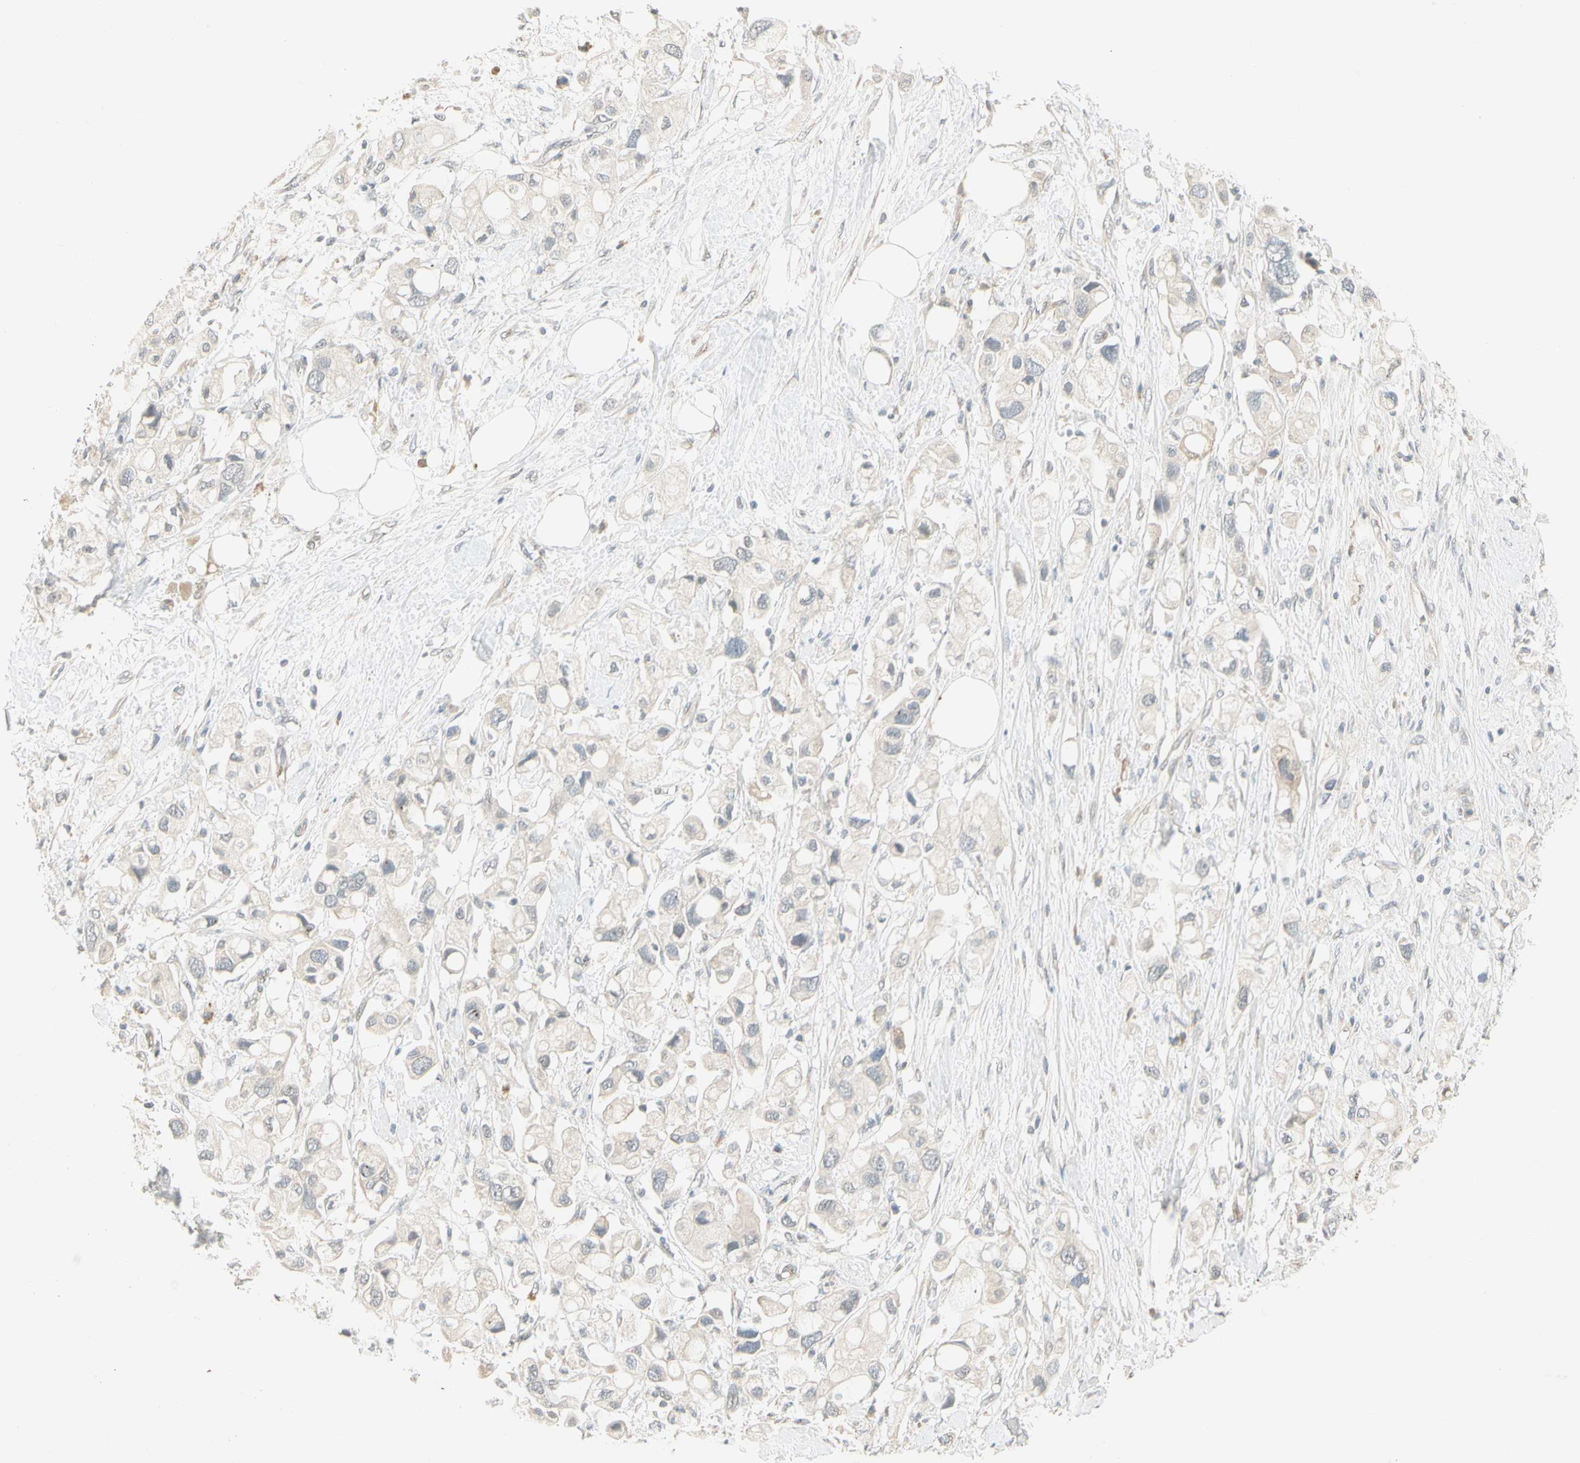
{"staining": {"intensity": "negative", "quantity": "none", "location": "none"}, "tissue": "pancreatic cancer", "cell_type": "Tumor cells", "image_type": "cancer", "snomed": [{"axis": "morphology", "description": "Adenocarcinoma, NOS"}, {"axis": "topography", "description": "Pancreas"}], "caption": "A high-resolution micrograph shows IHC staining of adenocarcinoma (pancreatic), which displays no significant expression in tumor cells. (DAB (3,3'-diaminobenzidine) immunohistochemistry (IHC) with hematoxylin counter stain).", "gene": "PCDHB15", "patient": {"sex": "female", "age": 56}}